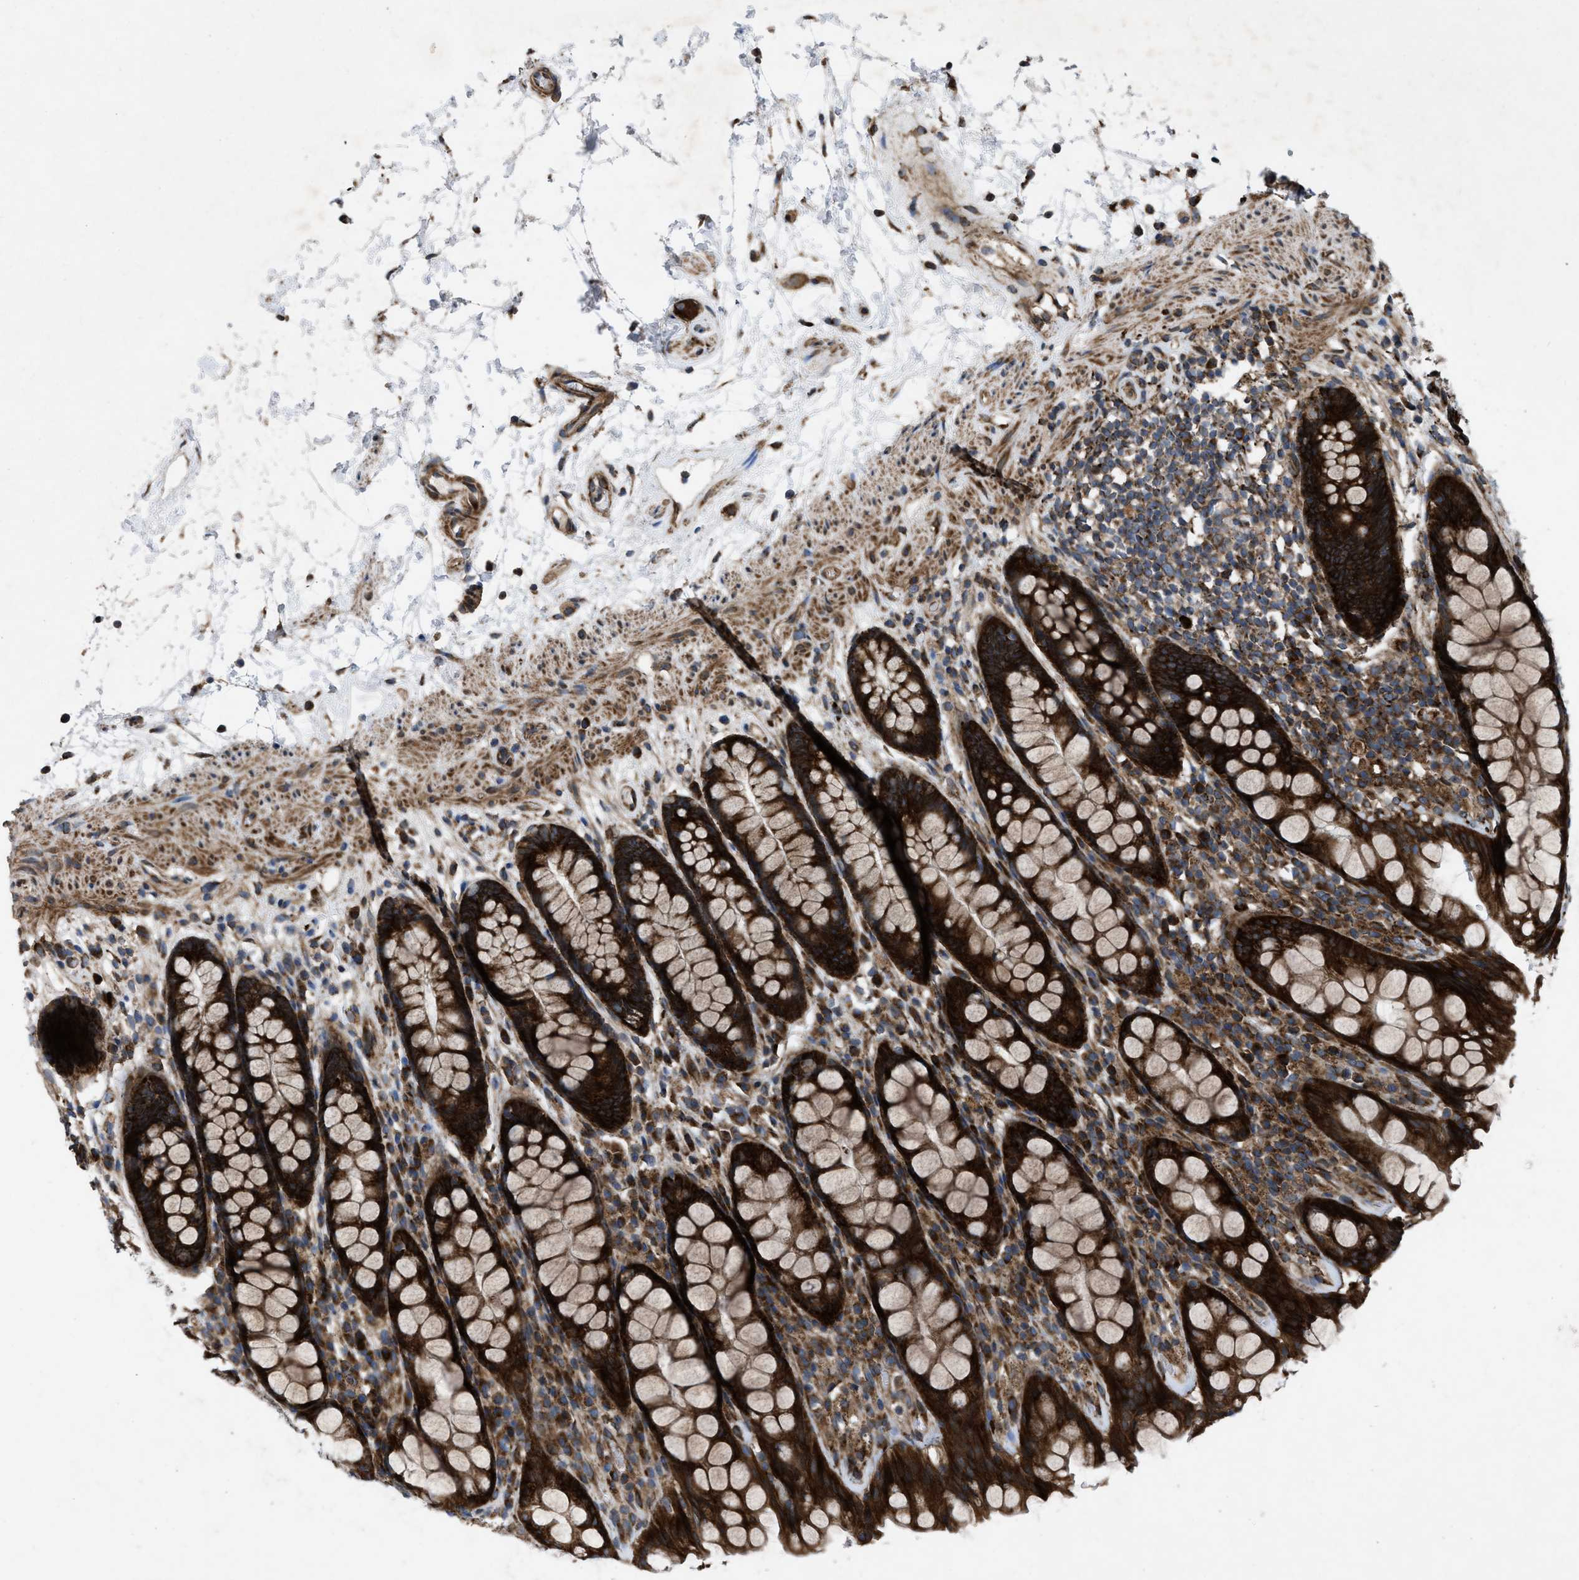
{"staining": {"intensity": "strong", "quantity": ">75%", "location": "cytoplasmic/membranous"}, "tissue": "rectum", "cell_type": "Glandular cells", "image_type": "normal", "snomed": [{"axis": "morphology", "description": "Normal tissue, NOS"}, {"axis": "topography", "description": "Rectum"}], "caption": "A histopathology image of human rectum stained for a protein demonstrates strong cytoplasmic/membranous brown staining in glandular cells.", "gene": "PER3", "patient": {"sex": "male", "age": 64}}